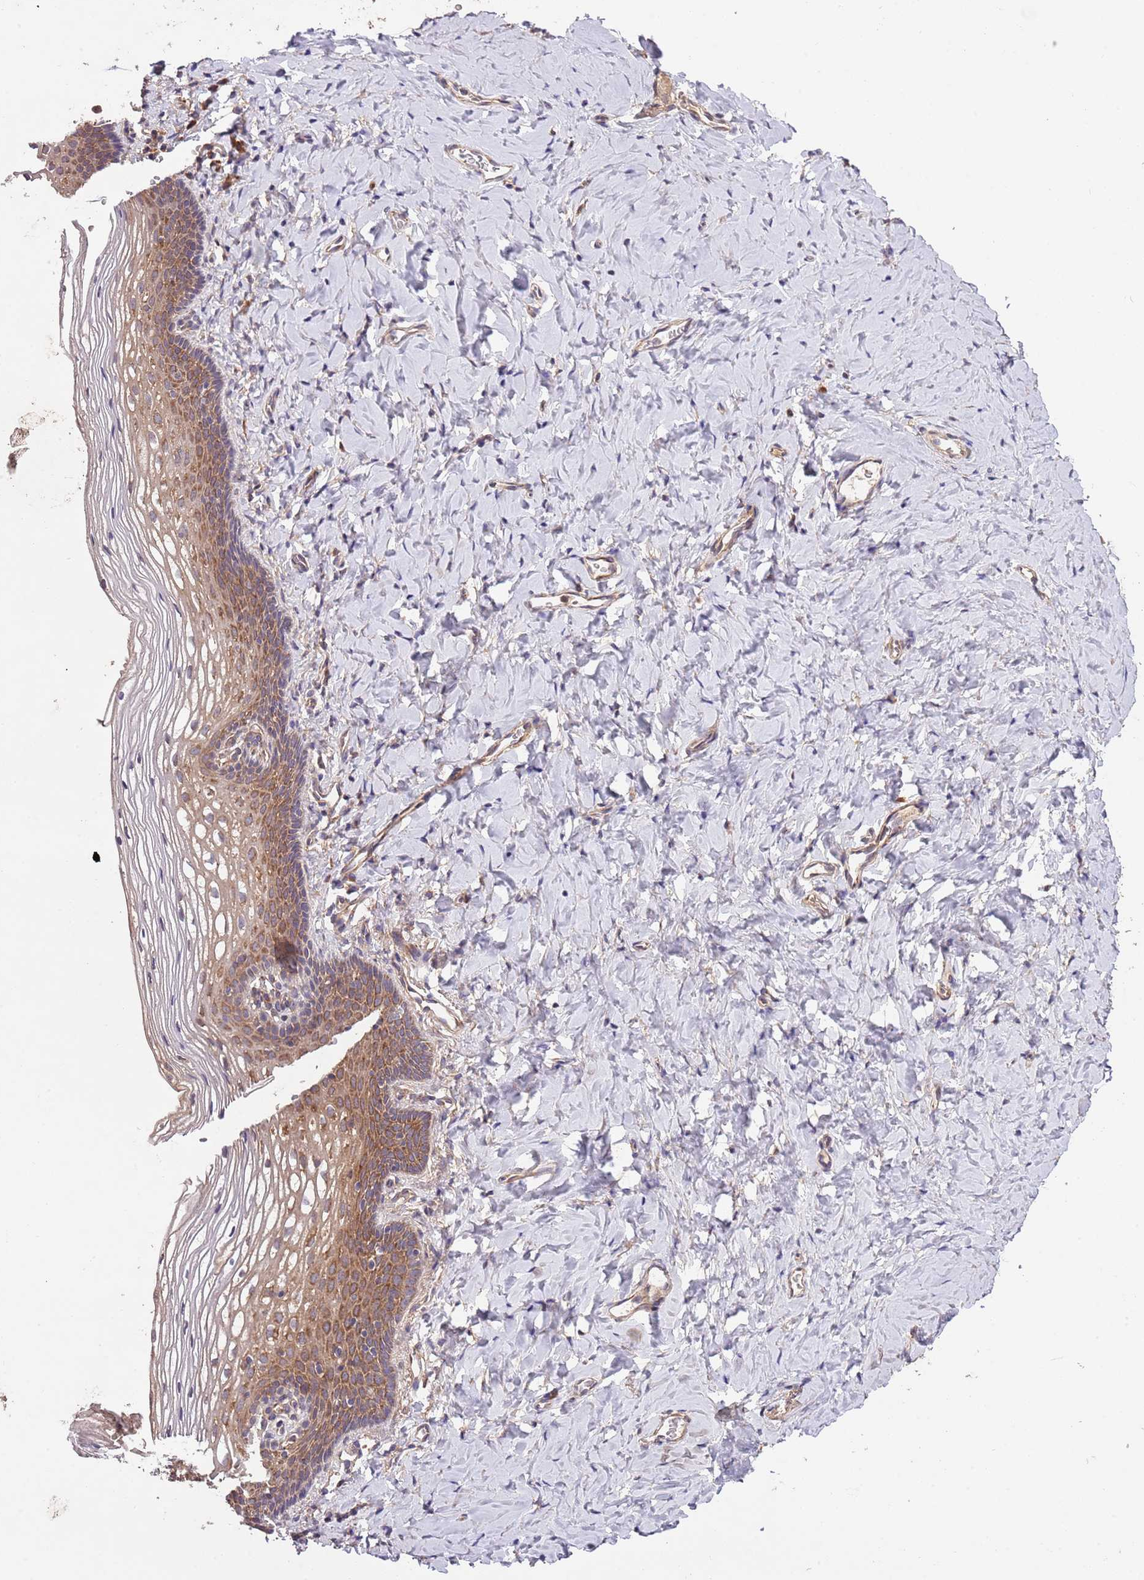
{"staining": {"intensity": "moderate", "quantity": ">75%", "location": "cytoplasmic/membranous"}, "tissue": "vagina", "cell_type": "Squamous epithelial cells", "image_type": "normal", "snomed": [{"axis": "morphology", "description": "Normal tissue, NOS"}, {"axis": "topography", "description": "Vagina"}], "caption": "Squamous epithelial cells display medium levels of moderate cytoplasmic/membranous positivity in about >75% of cells in benign human vagina.", "gene": "MFNG", "patient": {"sex": "female", "age": 60}}